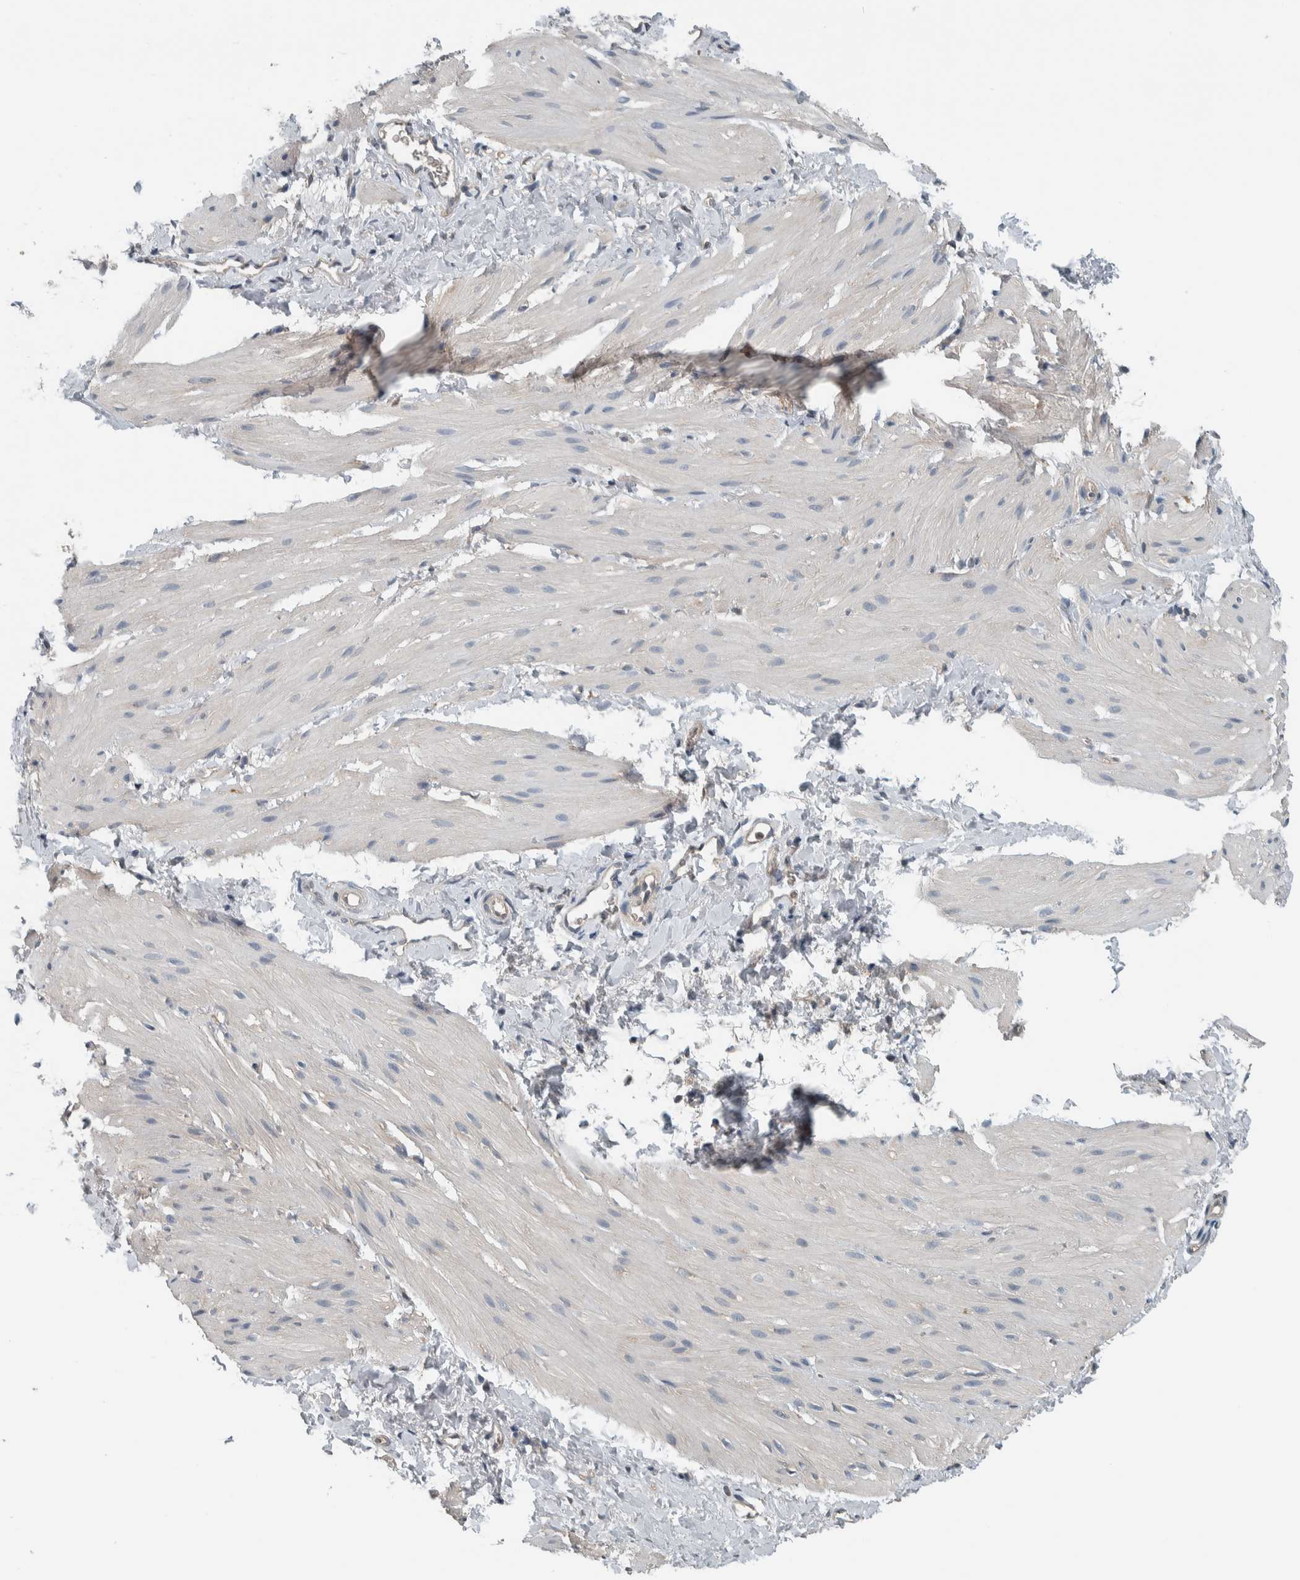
{"staining": {"intensity": "negative", "quantity": "none", "location": "none"}, "tissue": "smooth muscle", "cell_type": "Smooth muscle cells", "image_type": "normal", "snomed": [{"axis": "morphology", "description": "Normal tissue, NOS"}, {"axis": "topography", "description": "Smooth muscle"}], "caption": "Immunohistochemical staining of benign human smooth muscle shows no significant expression in smooth muscle cells.", "gene": "ALAD", "patient": {"sex": "male", "age": 16}}